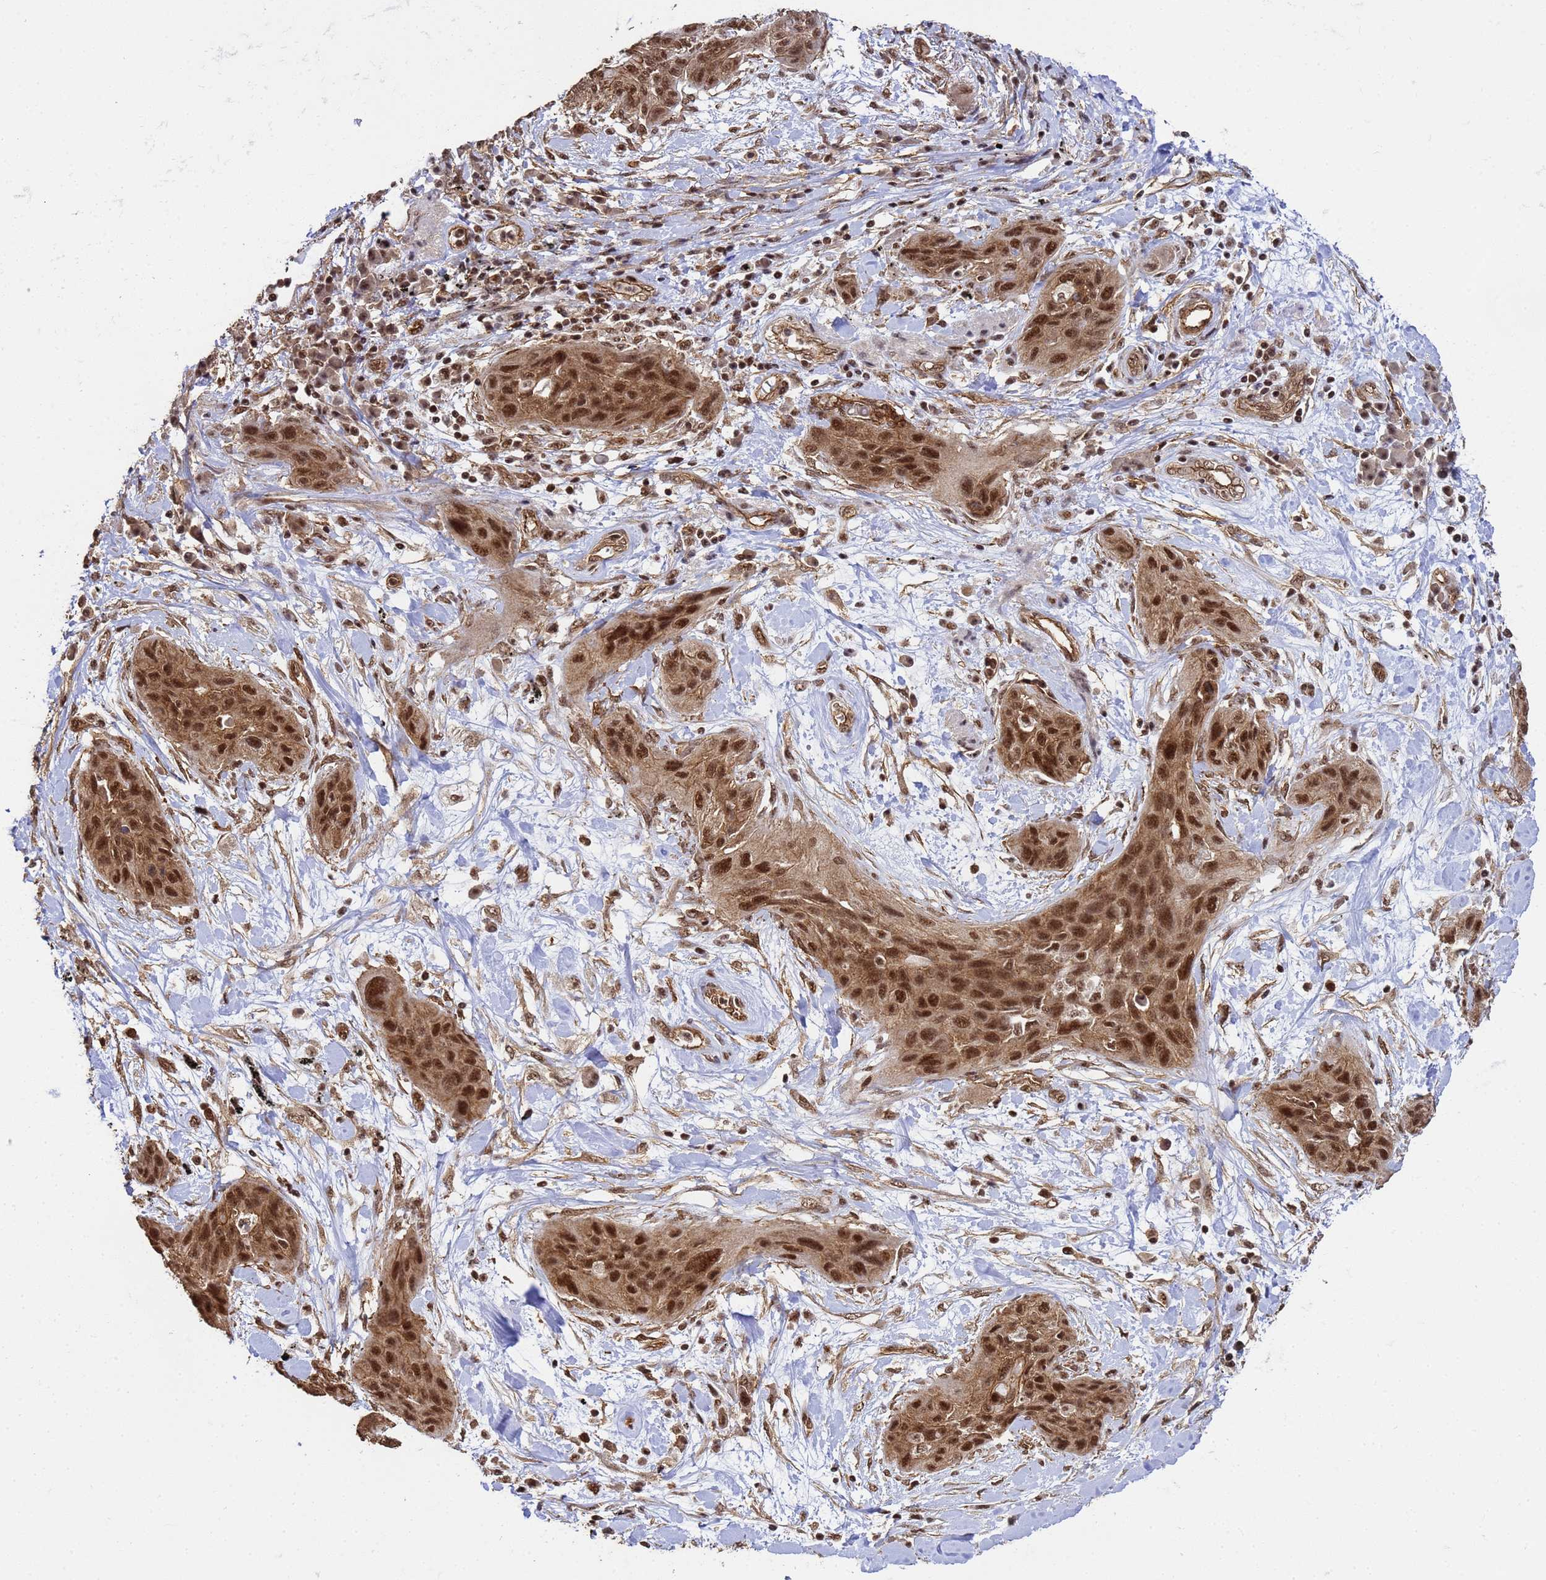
{"staining": {"intensity": "strong", "quantity": ">75%", "location": "cytoplasmic/membranous,nuclear"}, "tissue": "lung cancer", "cell_type": "Tumor cells", "image_type": "cancer", "snomed": [{"axis": "morphology", "description": "Squamous cell carcinoma, NOS"}, {"axis": "topography", "description": "Lung"}], "caption": "IHC staining of lung squamous cell carcinoma, which demonstrates high levels of strong cytoplasmic/membranous and nuclear staining in approximately >75% of tumor cells indicating strong cytoplasmic/membranous and nuclear protein positivity. The staining was performed using DAB (3,3'-diaminobenzidine) (brown) for protein detection and nuclei were counterstained in hematoxylin (blue).", "gene": "SYF2", "patient": {"sex": "female", "age": 70}}